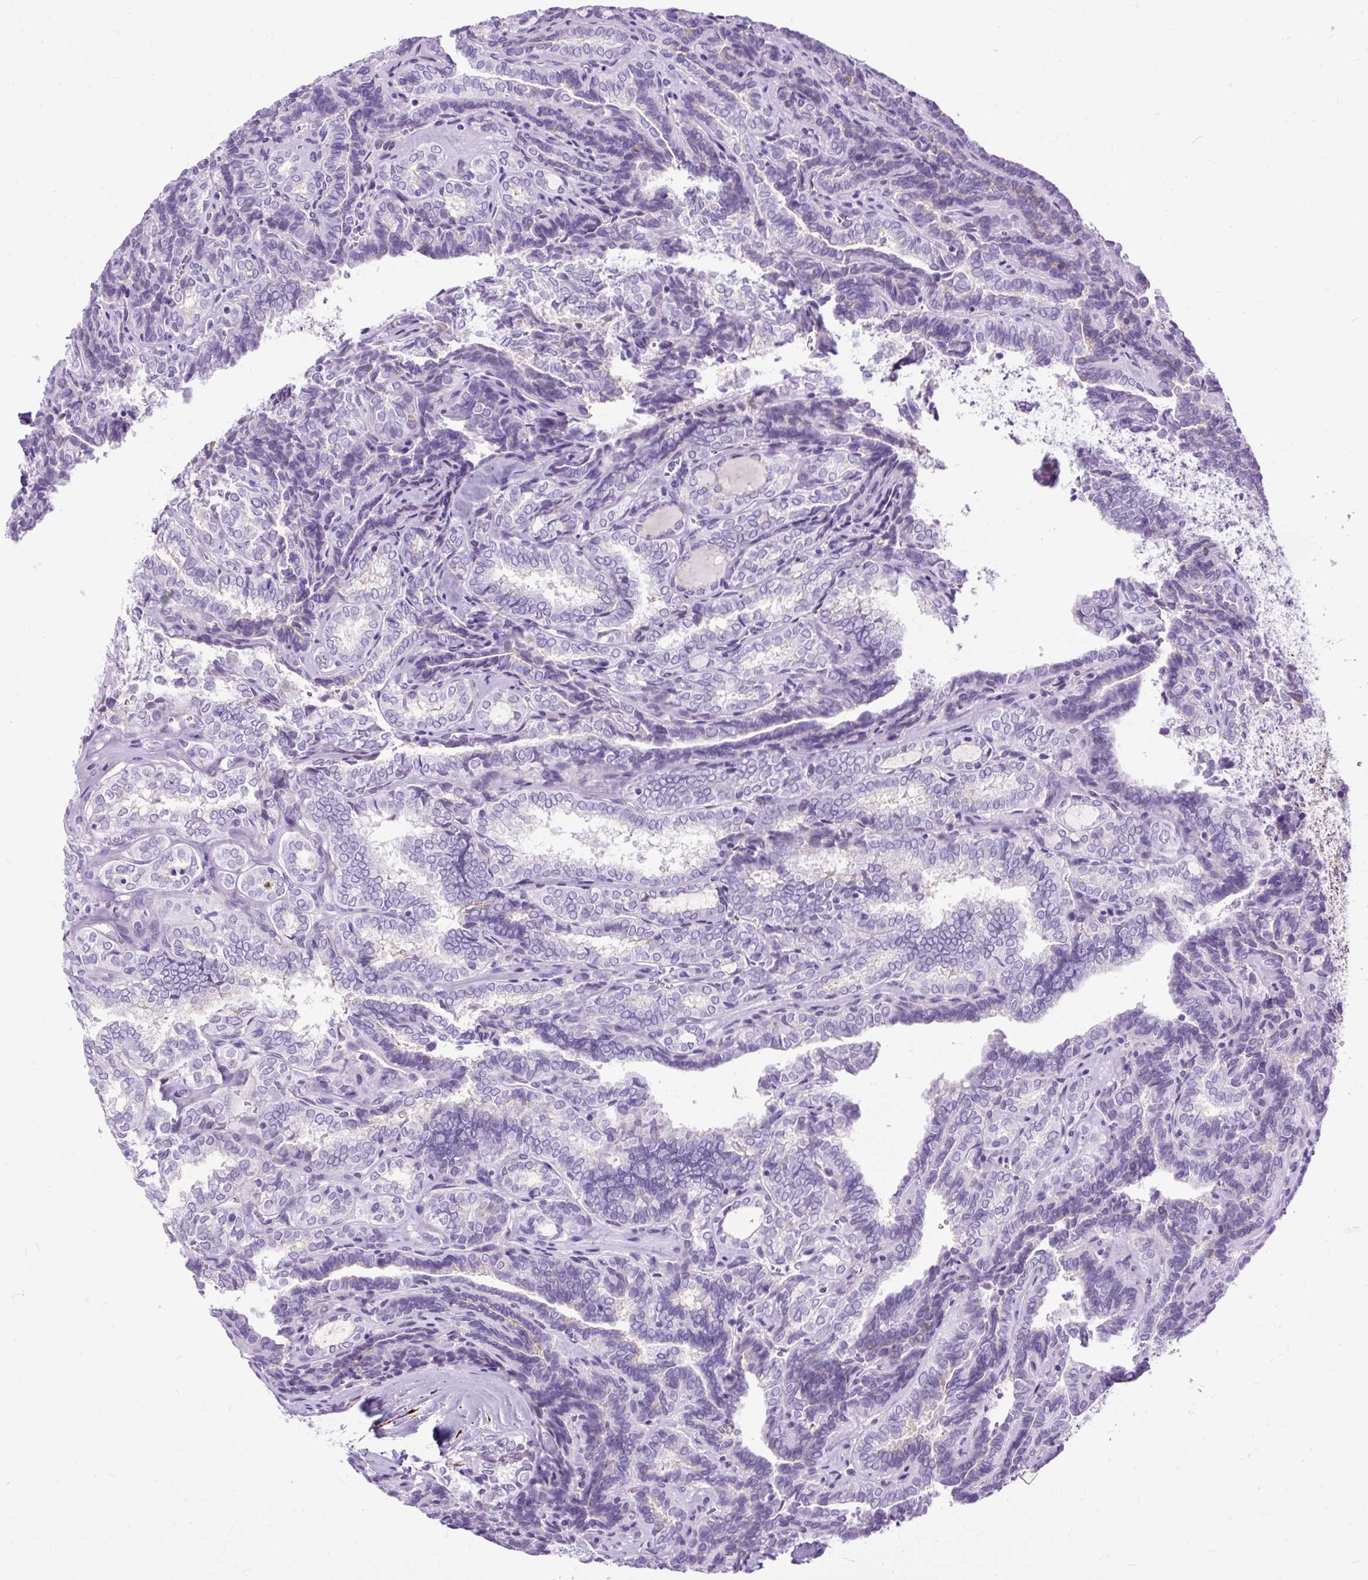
{"staining": {"intensity": "negative", "quantity": "none", "location": "none"}, "tissue": "thyroid cancer", "cell_type": "Tumor cells", "image_type": "cancer", "snomed": [{"axis": "morphology", "description": "Papillary adenocarcinoma, NOS"}, {"axis": "topography", "description": "Thyroid gland"}], "caption": "DAB immunohistochemical staining of human thyroid papillary adenocarcinoma displays no significant staining in tumor cells.", "gene": "ZNF256", "patient": {"sex": "female", "age": 30}}